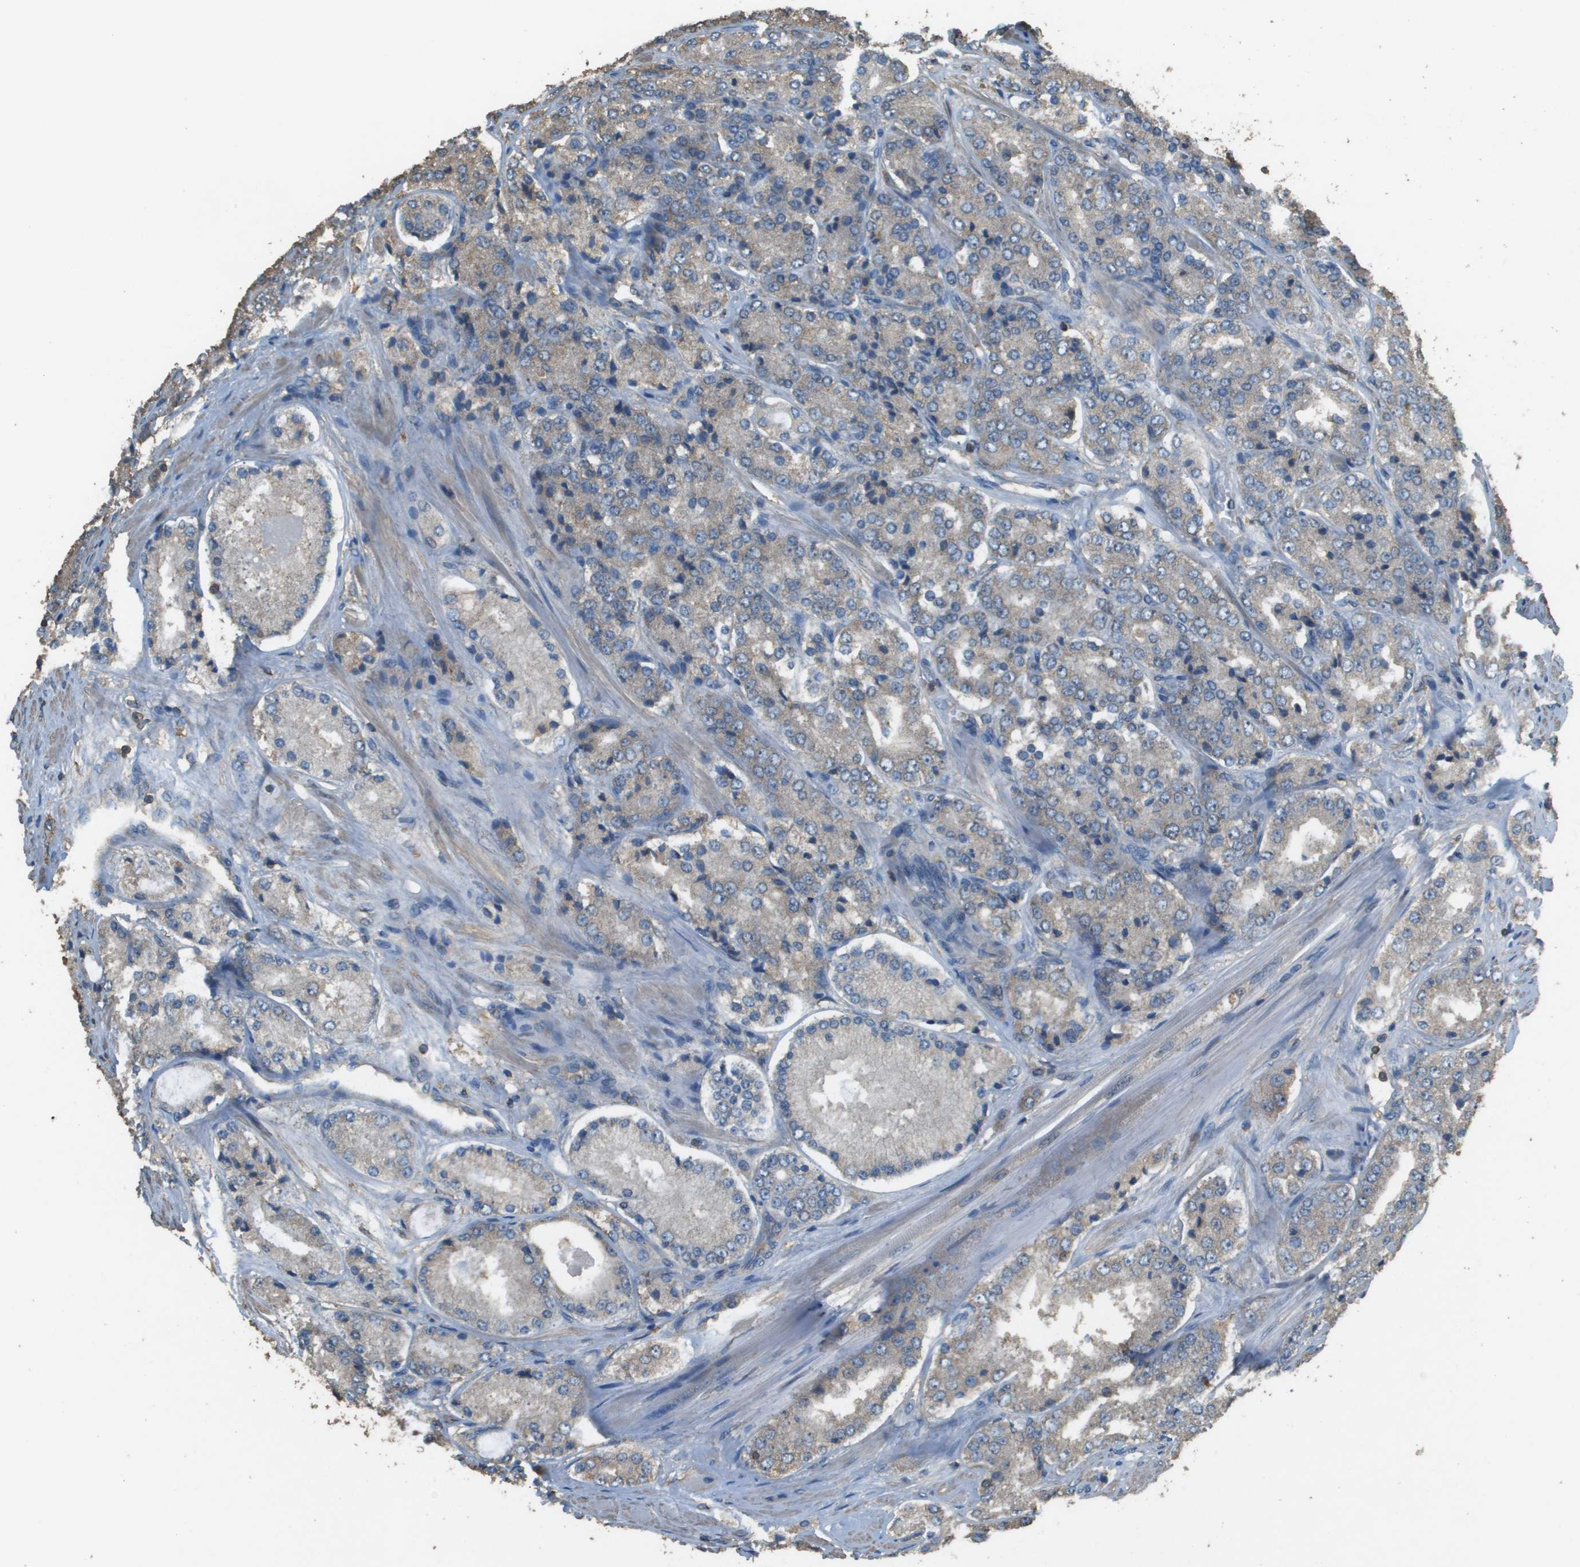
{"staining": {"intensity": "weak", "quantity": "25%-75%", "location": "cytoplasmic/membranous"}, "tissue": "prostate cancer", "cell_type": "Tumor cells", "image_type": "cancer", "snomed": [{"axis": "morphology", "description": "Adenocarcinoma, High grade"}, {"axis": "topography", "description": "Prostate"}], "caption": "Immunohistochemical staining of prostate adenocarcinoma (high-grade) displays low levels of weak cytoplasmic/membranous protein staining in about 25%-75% of tumor cells.", "gene": "MS4A7", "patient": {"sex": "male", "age": 65}}